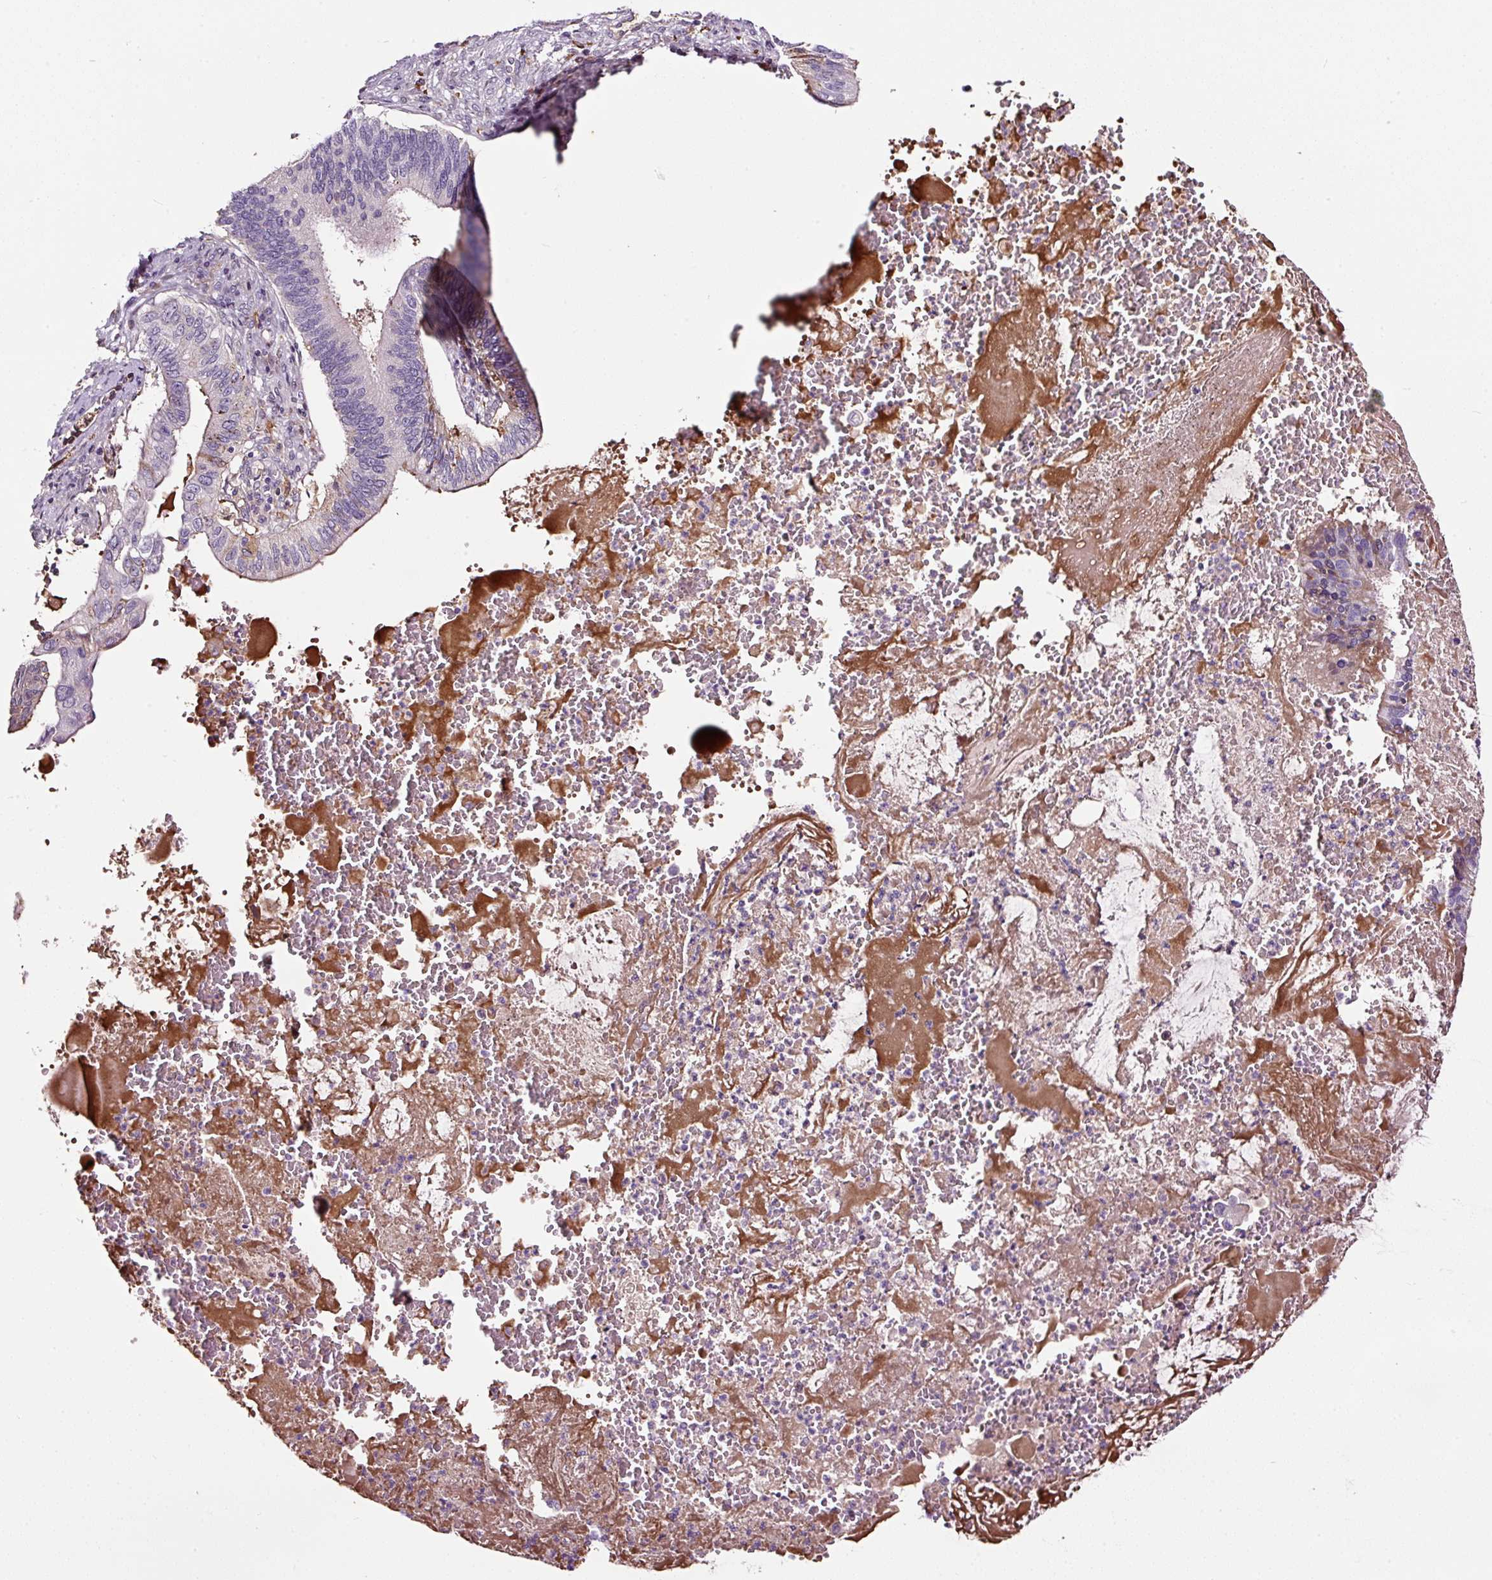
{"staining": {"intensity": "negative", "quantity": "none", "location": "none"}, "tissue": "cervical cancer", "cell_type": "Tumor cells", "image_type": "cancer", "snomed": [{"axis": "morphology", "description": "Adenocarcinoma, NOS"}, {"axis": "topography", "description": "Cervix"}], "caption": "Micrograph shows no significant protein expression in tumor cells of cervical cancer.", "gene": "LRRC24", "patient": {"sex": "female", "age": 42}}